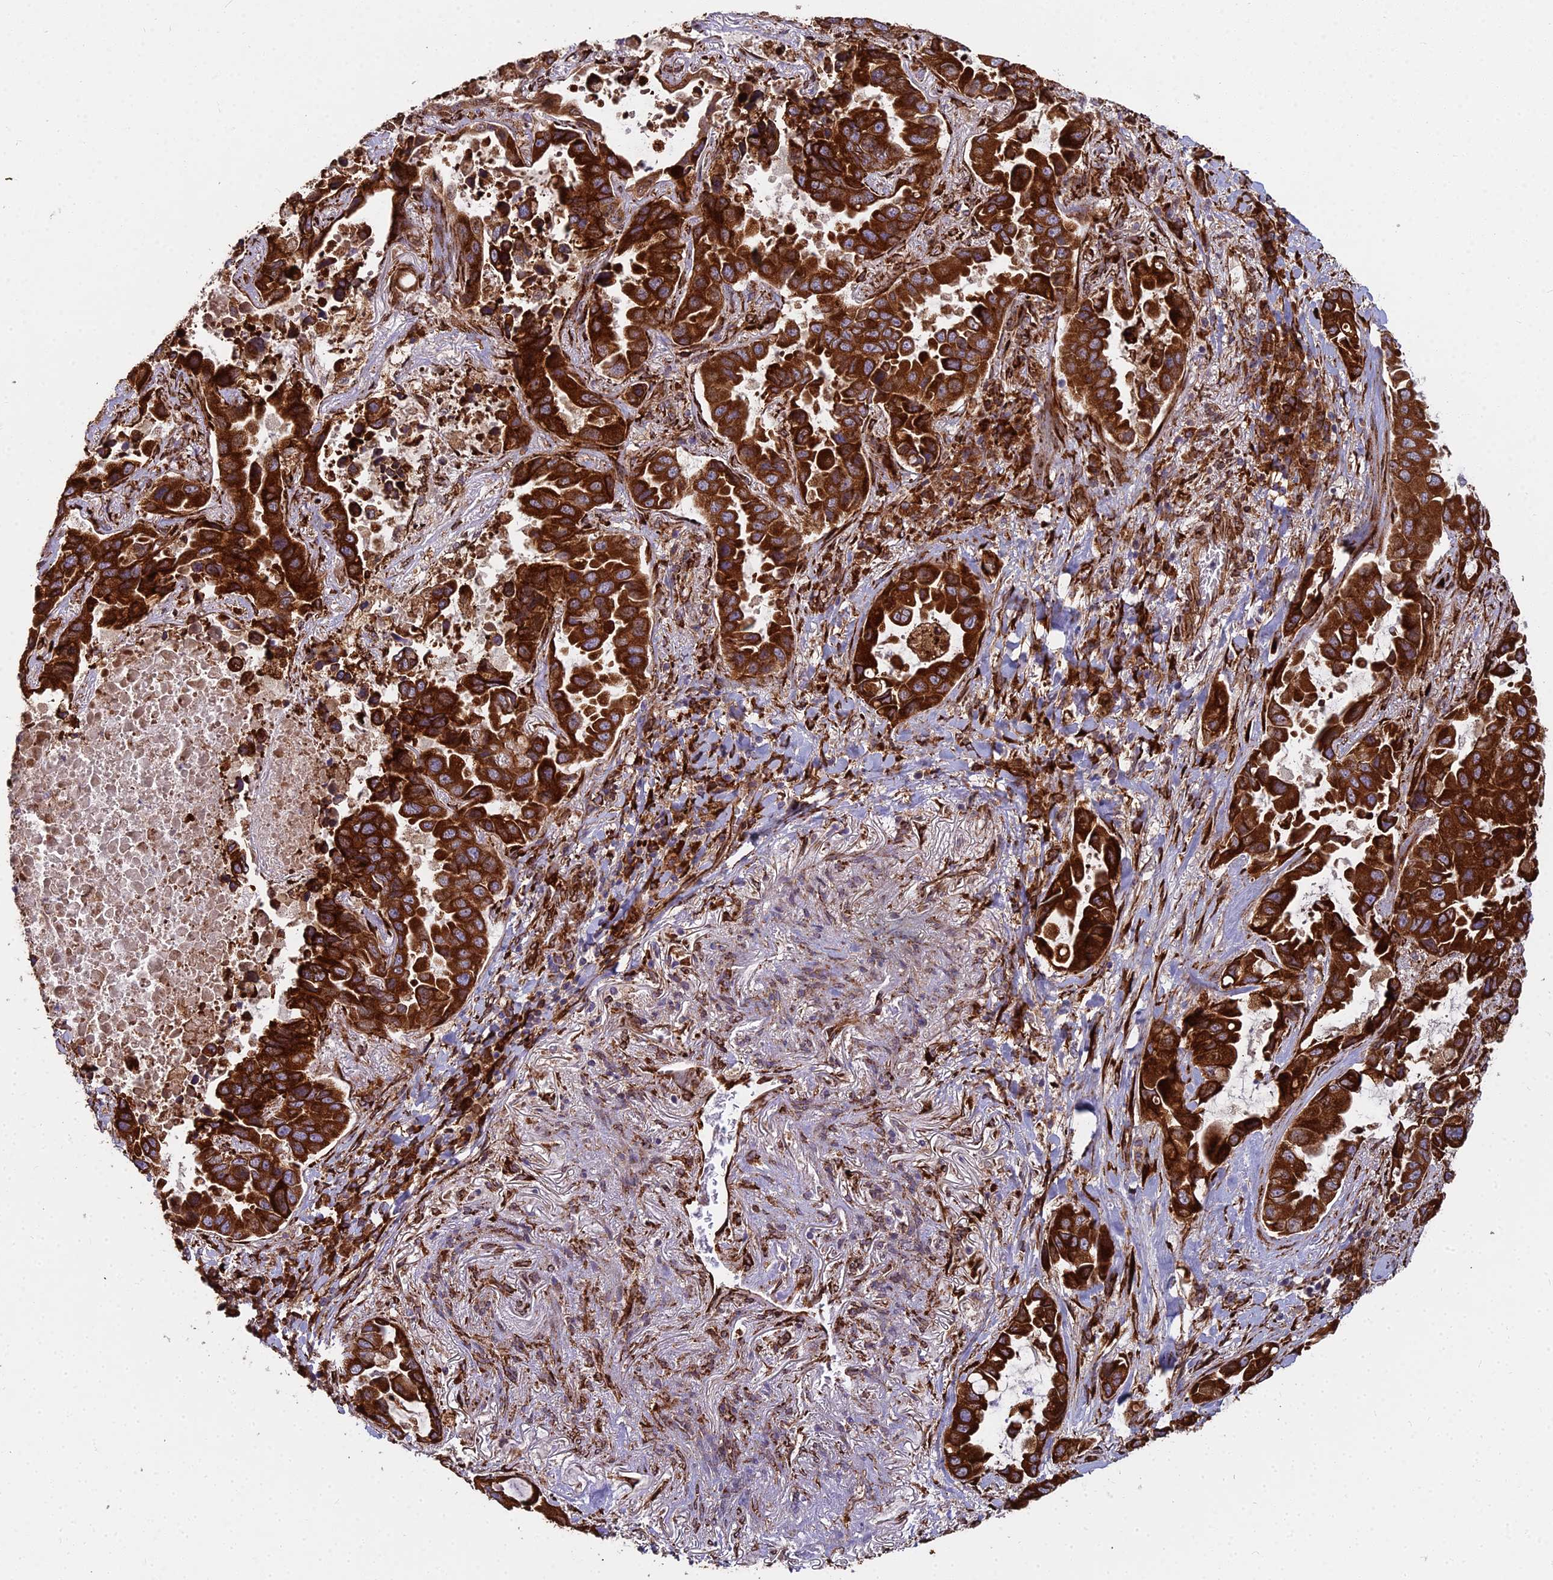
{"staining": {"intensity": "strong", "quantity": ">75%", "location": "cytoplasmic/membranous"}, "tissue": "lung cancer", "cell_type": "Tumor cells", "image_type": "cancer", "snomed": [{"axis": "morphology", "description": "Adenocarcinoma, NOS"}, {"axis": "topography", "description": "Lung"}], "caption": "There is high levels of strong cytoplasmic/membranous positivity in tumor cells of adenocarcinoma (lung), as demonstrated by immunohistochemical staining (brown color).", "gene": "NDUFAF7", "patient": {"sex": "male", "age": 64}}